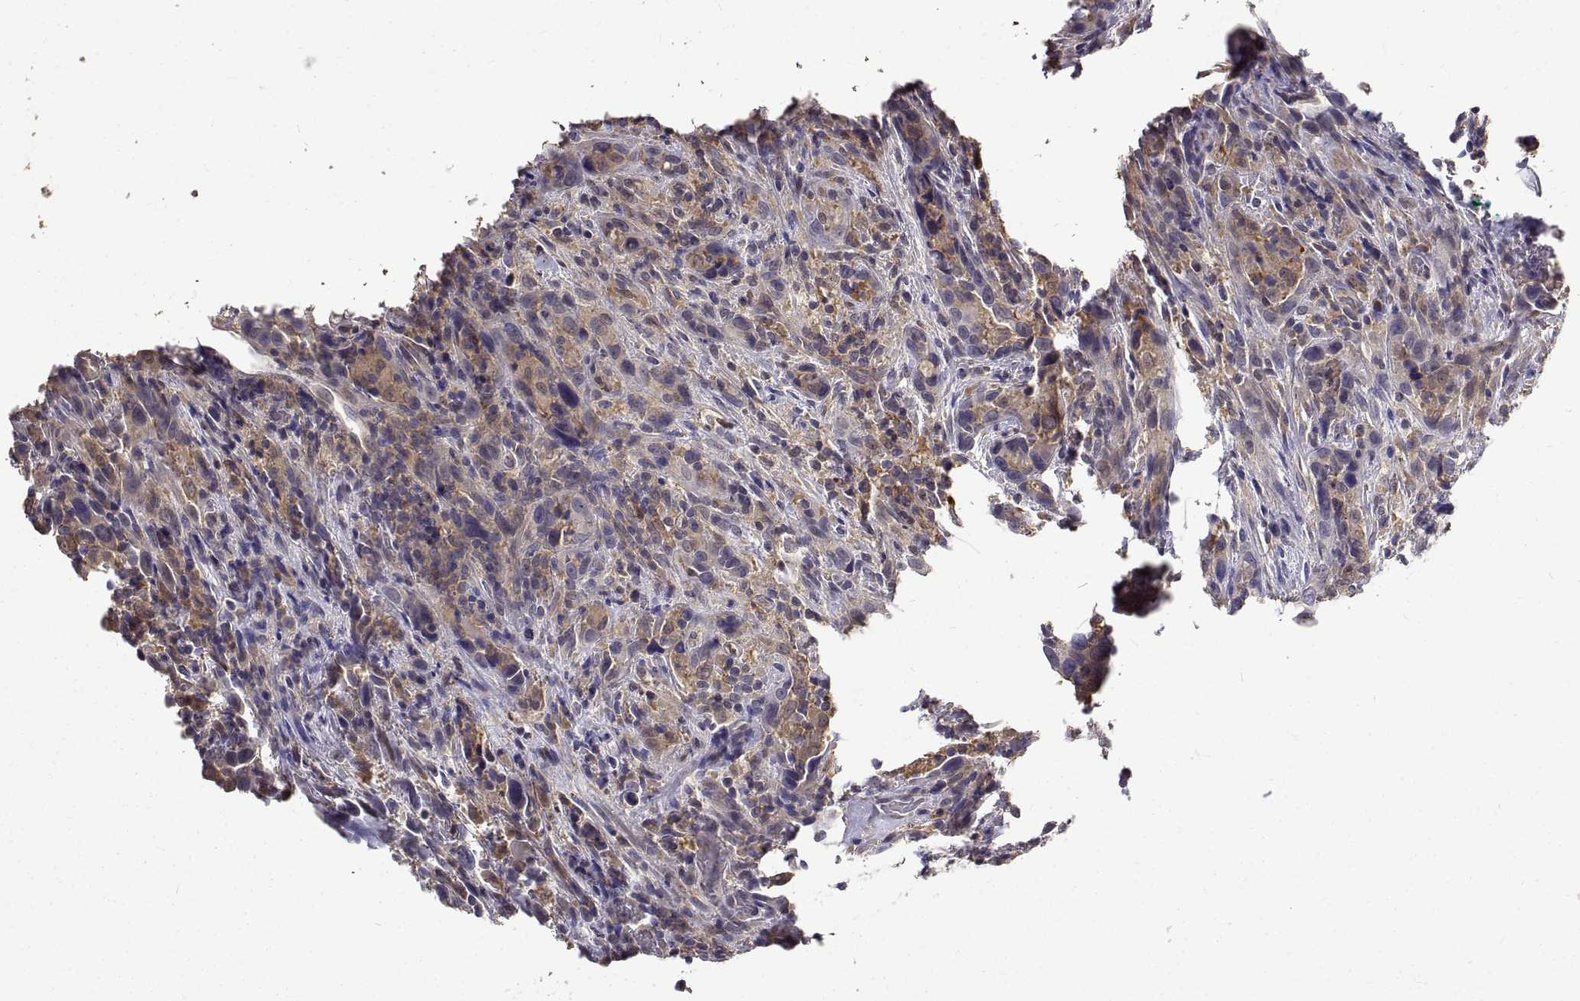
{"staining": {"intensity": "weak", "quantity": "<25%", "location": "cytoplasmic/membranous"}, "tissue": "urothelial cancer", "cell_type": "Tumor cells", "image_type": "cancer", "snomed": [{"axis": "morphology", "description": "Urothelial carcinoma, NOS"}, {"axis": "morphology", "description": "Urothelial carcinoma, High grade"}, {"axis": "topography", "description": "Urinary bladder"}], "caption": "This micrograph is of transitional cell carcinoma stained with immunohistochemistry (IHC) to label a protein in brown with the nuclei are counter-stained blue. There is no positivity in tumor cells.", "gene": "PEA15", "patient": {"sex": "female", "age": 64}}